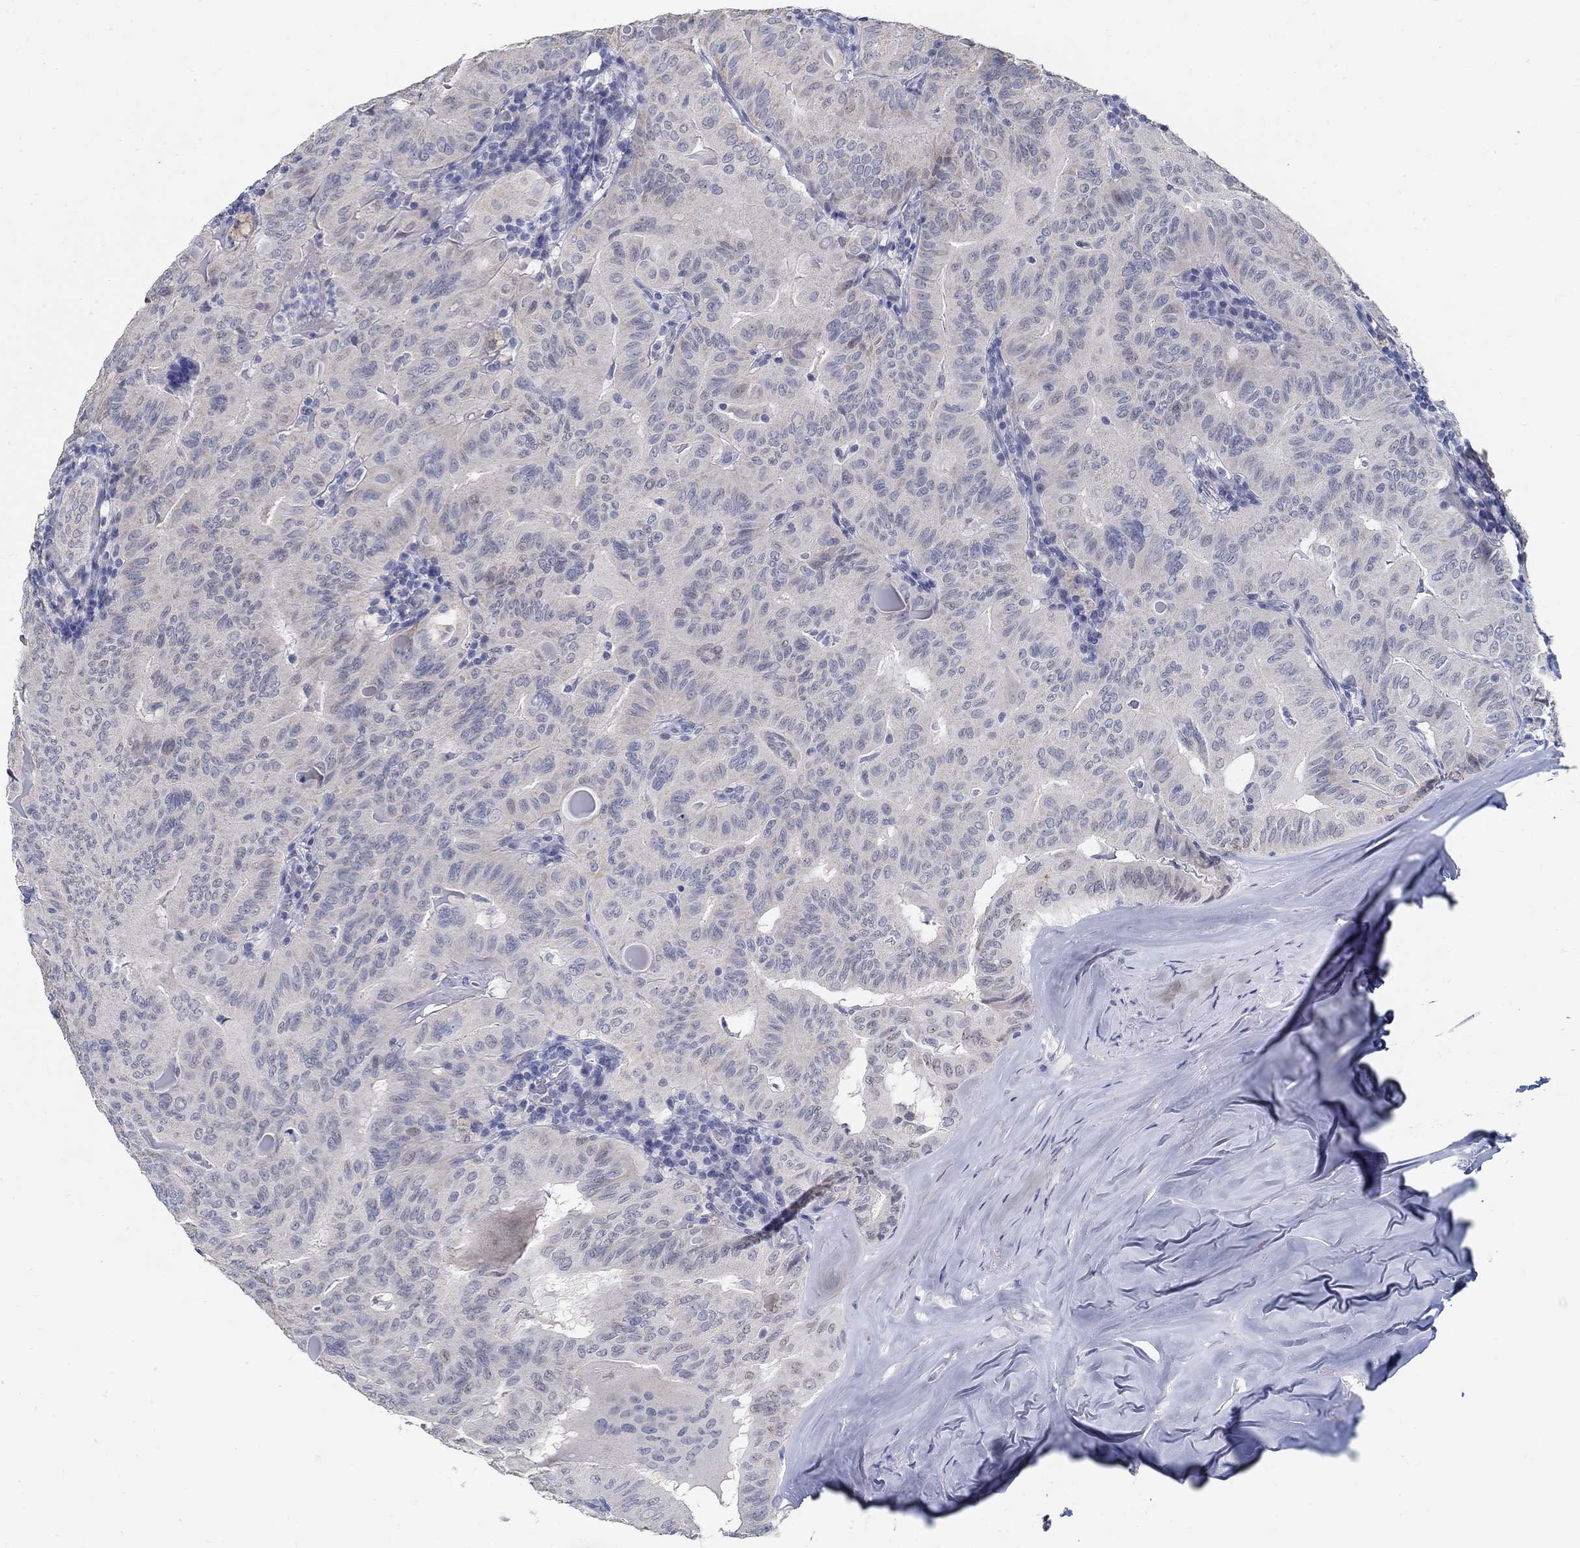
{"staining": {"intensity": "negative", "quantity": "none", "location": "none"}, "tissue": "thyroid cancer", "cell_type": "Tumor cells", "image_type": "cancer", "snomed": [{"axis": "morphology", "description": "Papillary adenocarcinoma, NOS"}, {"axis": "topography", "description": "Thyroid gland"}], "caption": "IHC of thyroid cancer (papillary adenocarcinoma) displays no staining in tumor cells. Brightfield microscopy of immunohistochemistry (IHC) stained with DAB (3,3'-diaminobenzidine) (brown) and hematoxylin (blue), captured at high magnification.", "gene": "USP29", "patient": {"sex": "female", "age": 68}}